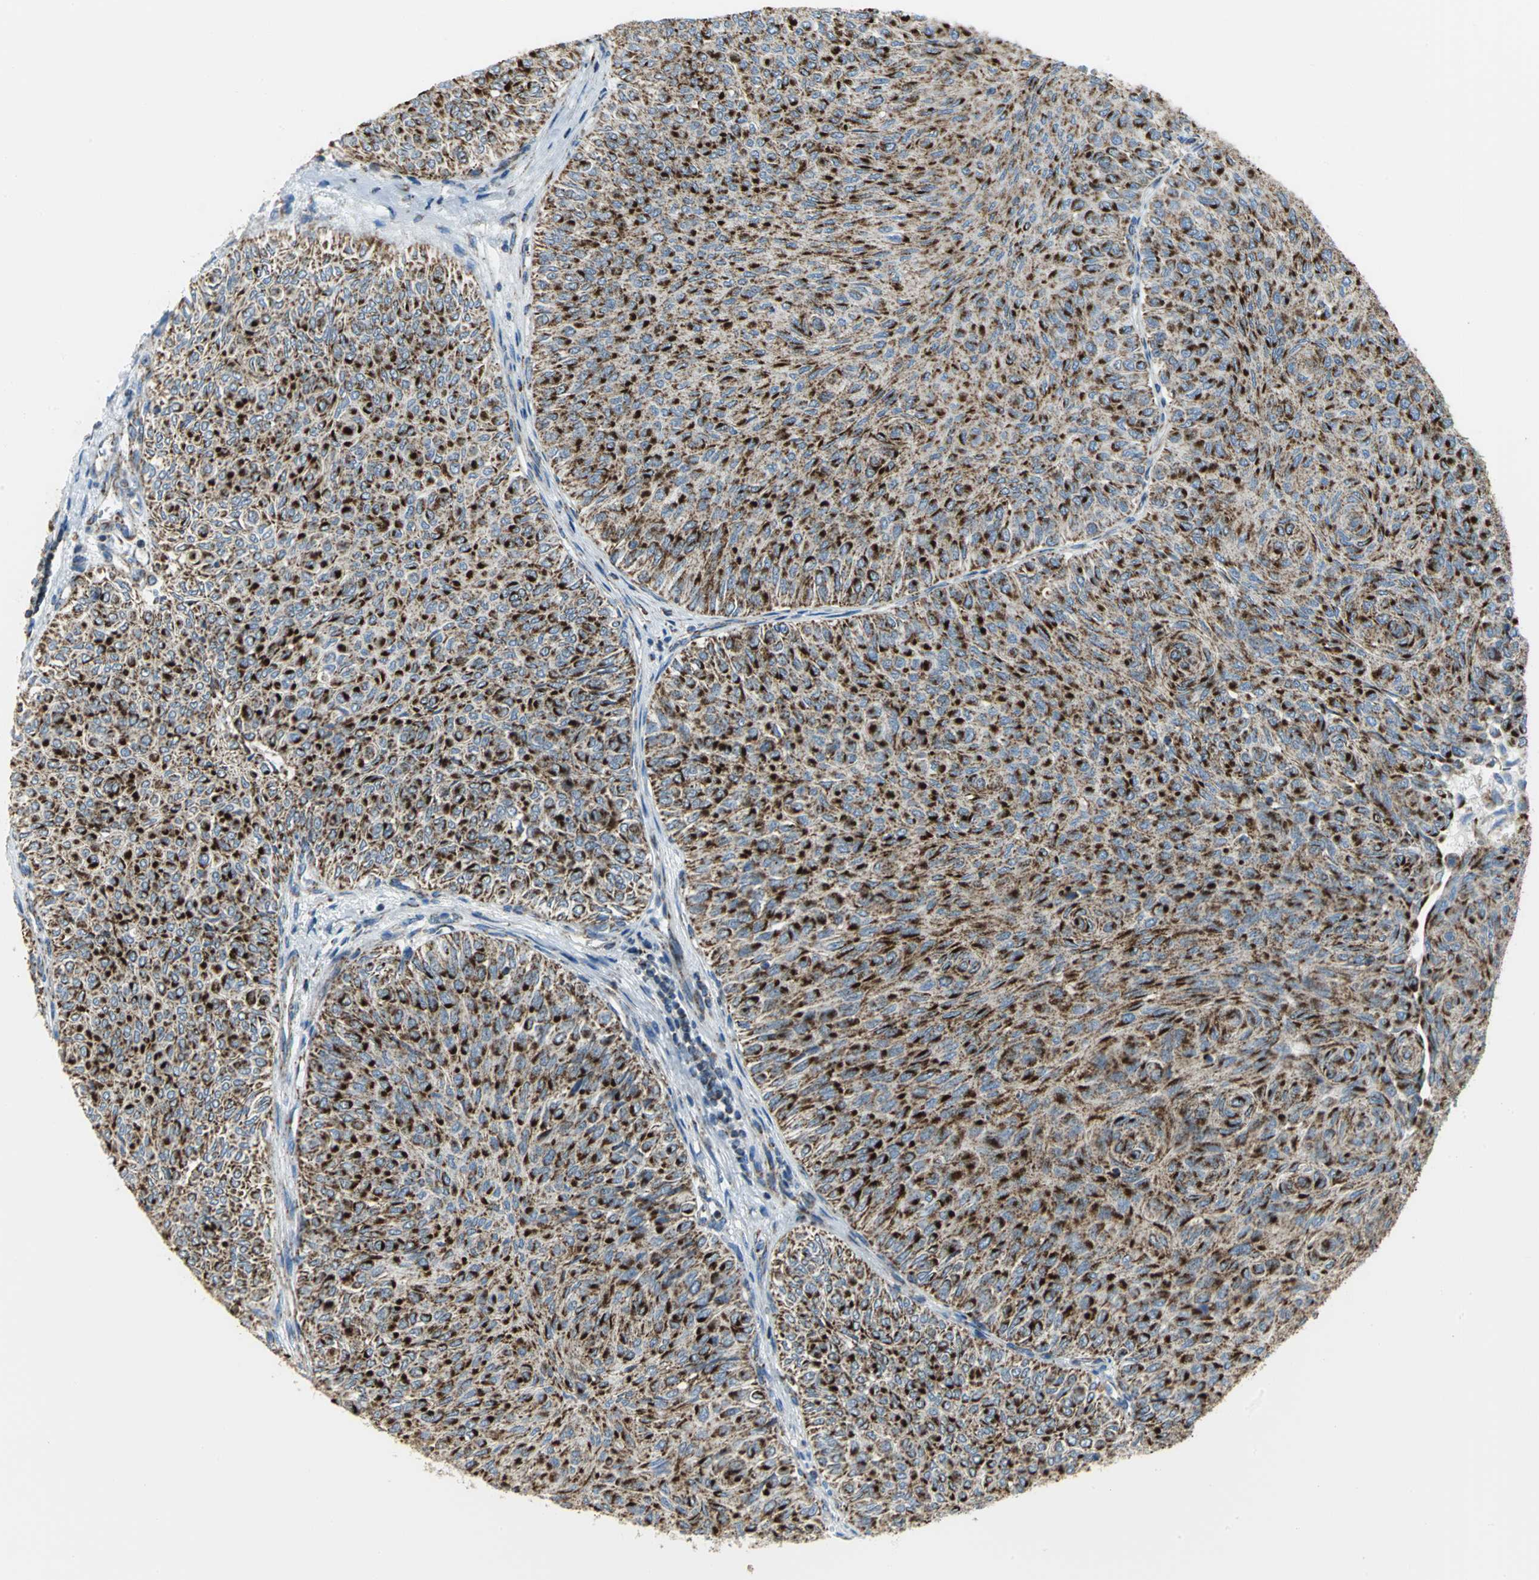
{"staining": {"intensity": "strong", "quantity": ">75%", "location": "cytoplasmic/membranous"}, "tissue": "urothelial cancer", "cell_type": "Tumor cells", "image_type": "cancer", "snomed": [{"axis": "morphology", "description": "Urothelial carcinoma, Low grade"}, {"axis": "topography", "description": "Urinary bladder"}], "caption": "Immunohistochemistry photomicrograph of neoplastic tissue: urothelial carcinoma (low-grade) stained using immunohistochemistry (IHC) exhibits high levels of strong protein expression localized specifically in the cytoplasmic/membranous of tumor cells, appearing as a cytoplasmic/membranous brown color.", "gene": "NTRK1", "patient": {"sex": "male", "age": 78}}